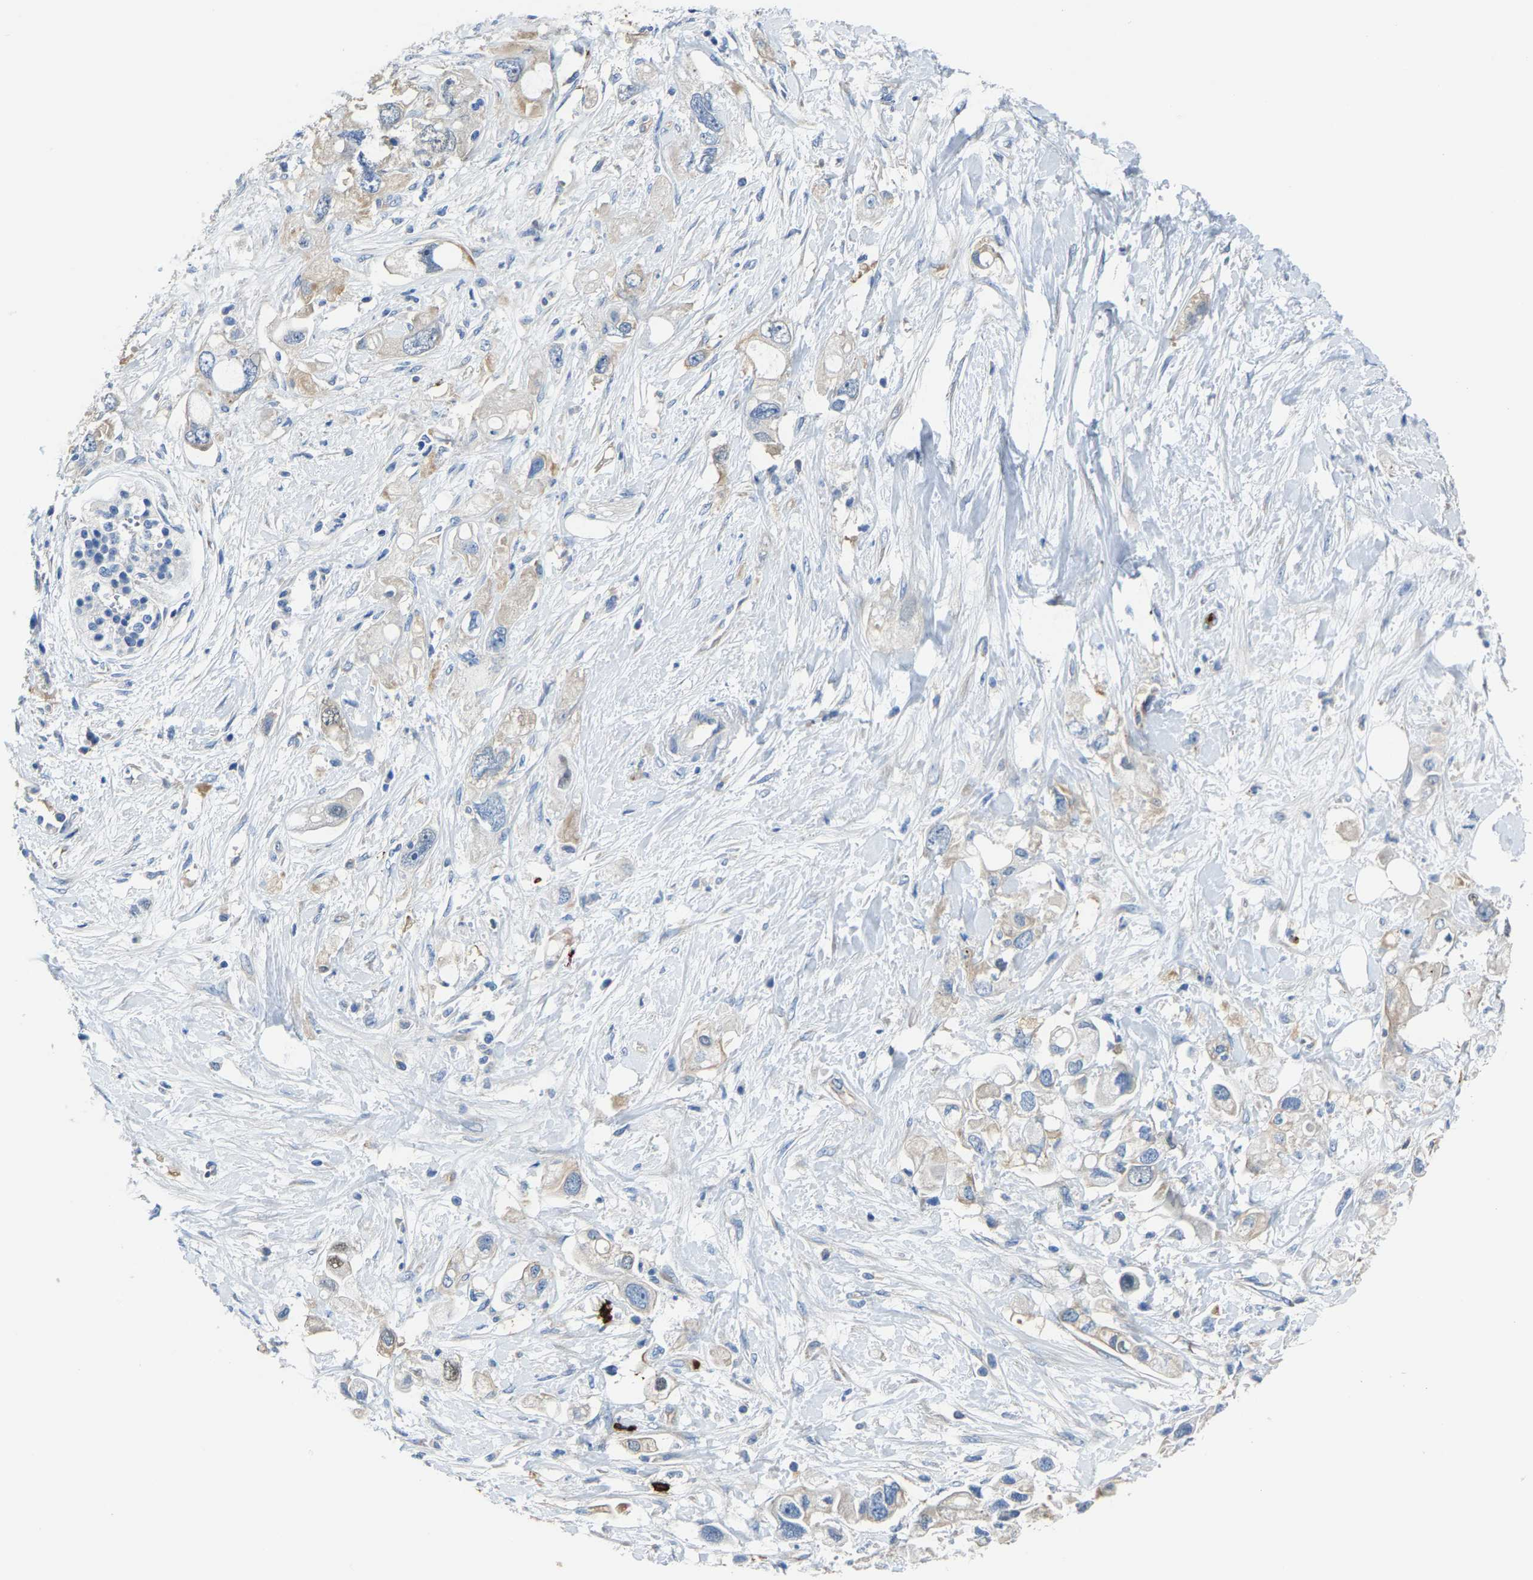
{"staining": {"intensity": "weak", "quantity": "25%-75%", "location": "cytoplasmic/membranous"}, "tissue": "pancreatic cancer", "cell_type": "Tumor cells", "image_type": "cancer", "snomed": [{"axis": "morphology", "description": "Adenocarcinoma, NOS"}, {"axis": "topography", "description": "Pancreas"}], "caption": "IHC micrograph of neoplastic tissue: pancreatic cancer stained using immunohistochemistry (IHC) demonstrates low levels of weak protein expression localized specifically in the cytoplasmic/membranous of tumor cells, appearing as a cytoplasmic/membranous brown color.", "gene": "TRAF6", "patient": {"sex": "female", "age": 56}}